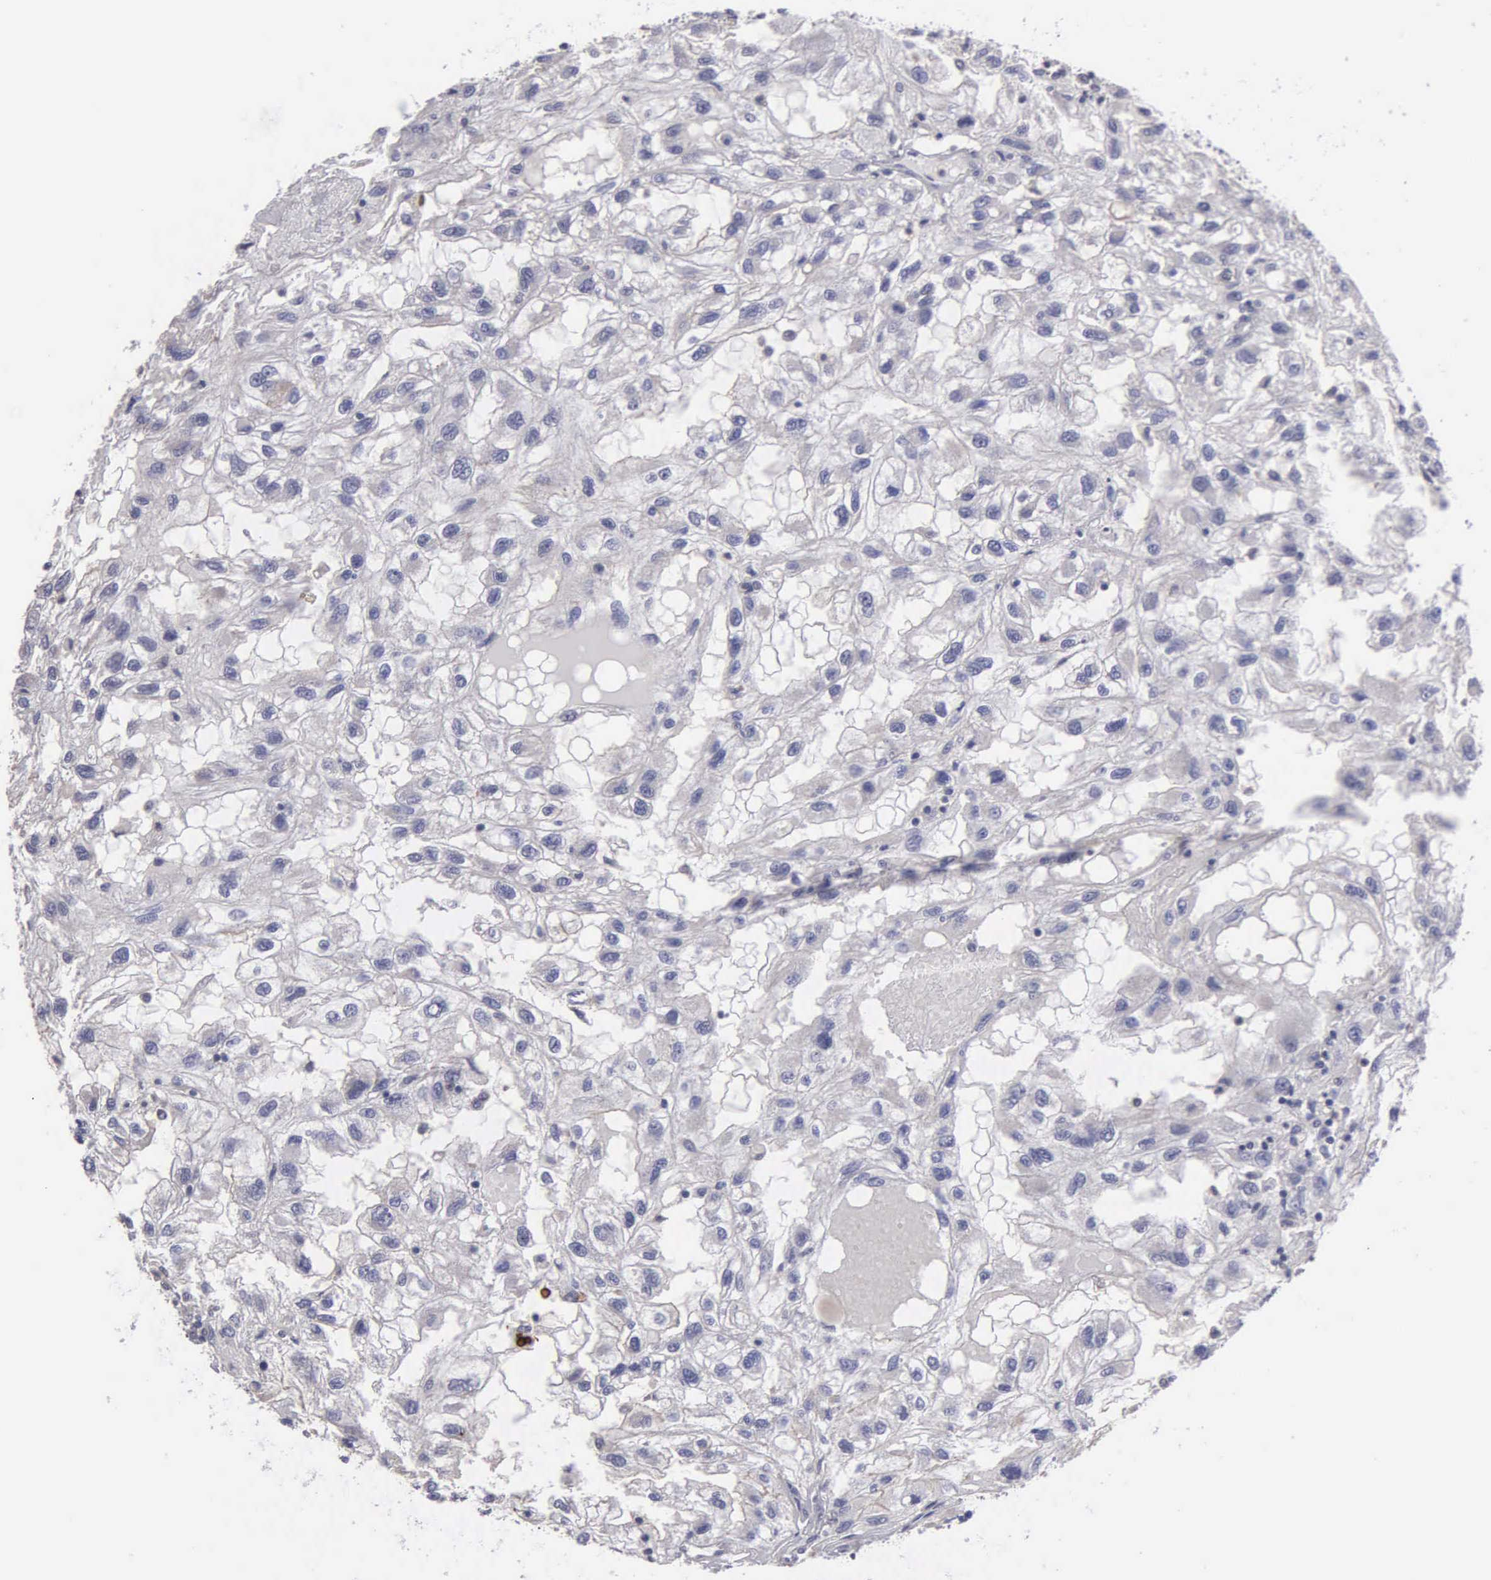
{"staining": {"intensity": "negative", "quantity": "none", "location": "none"}, "tissue": "renal cancer", "cell_type": "Tumor cells", "image_type": "cancer", "snomed": [{"axis": "morphology", "description": "Normal tissue, NOS"}, {"axis": "morphology", "description": "Adenocarcinoma, NOS"}, {"axis": "topography", "description": "Kidney"}], "caption": "This is an IHC histopathology image of human renal adenocarcinoma. There is no positivity in tumor cells.", "gene": "BRD1", "patient": {"sex": "male", "age": 71}}